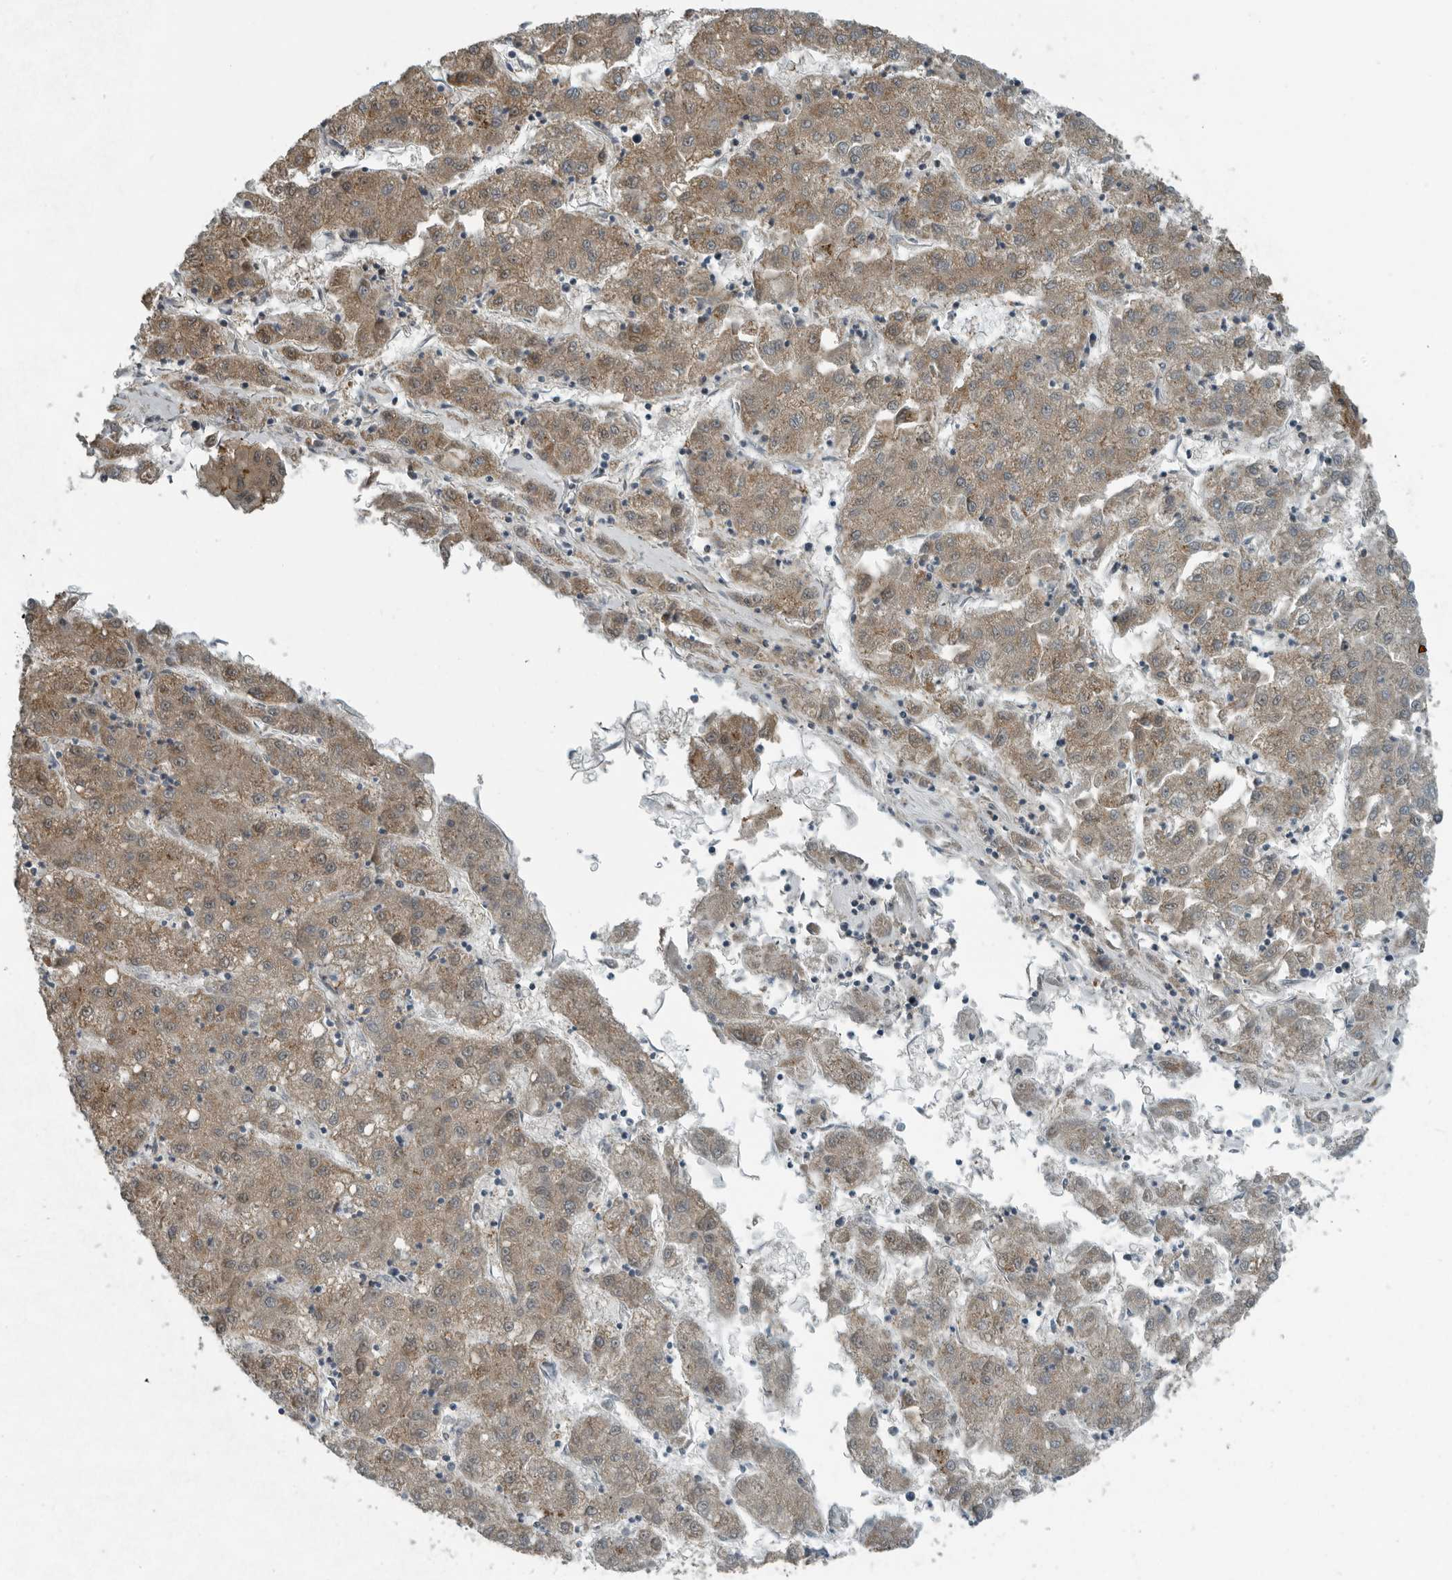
{"staining": {"intensity": "moderate", "quantity": ">75%", "location": "cytoplasmic/membranous"}, "tissue": "liver cancer", "cell_type": "Tumor cells", "image_type": "cancer", "snomed": [{"axis": "morphology", "description": "Carcinoma, Hepatocellular, NOS"}, {"axis": "topography", "description": "Liver"}], "caption": "Tumor cells display medium levels of moderate cytoplasmic/membranous expression in approximately >75% of cells in liver cancer (hepatocellular carcinoma).", "gene": "AMFR", "patient": {"sex": "male", "age": 72}}